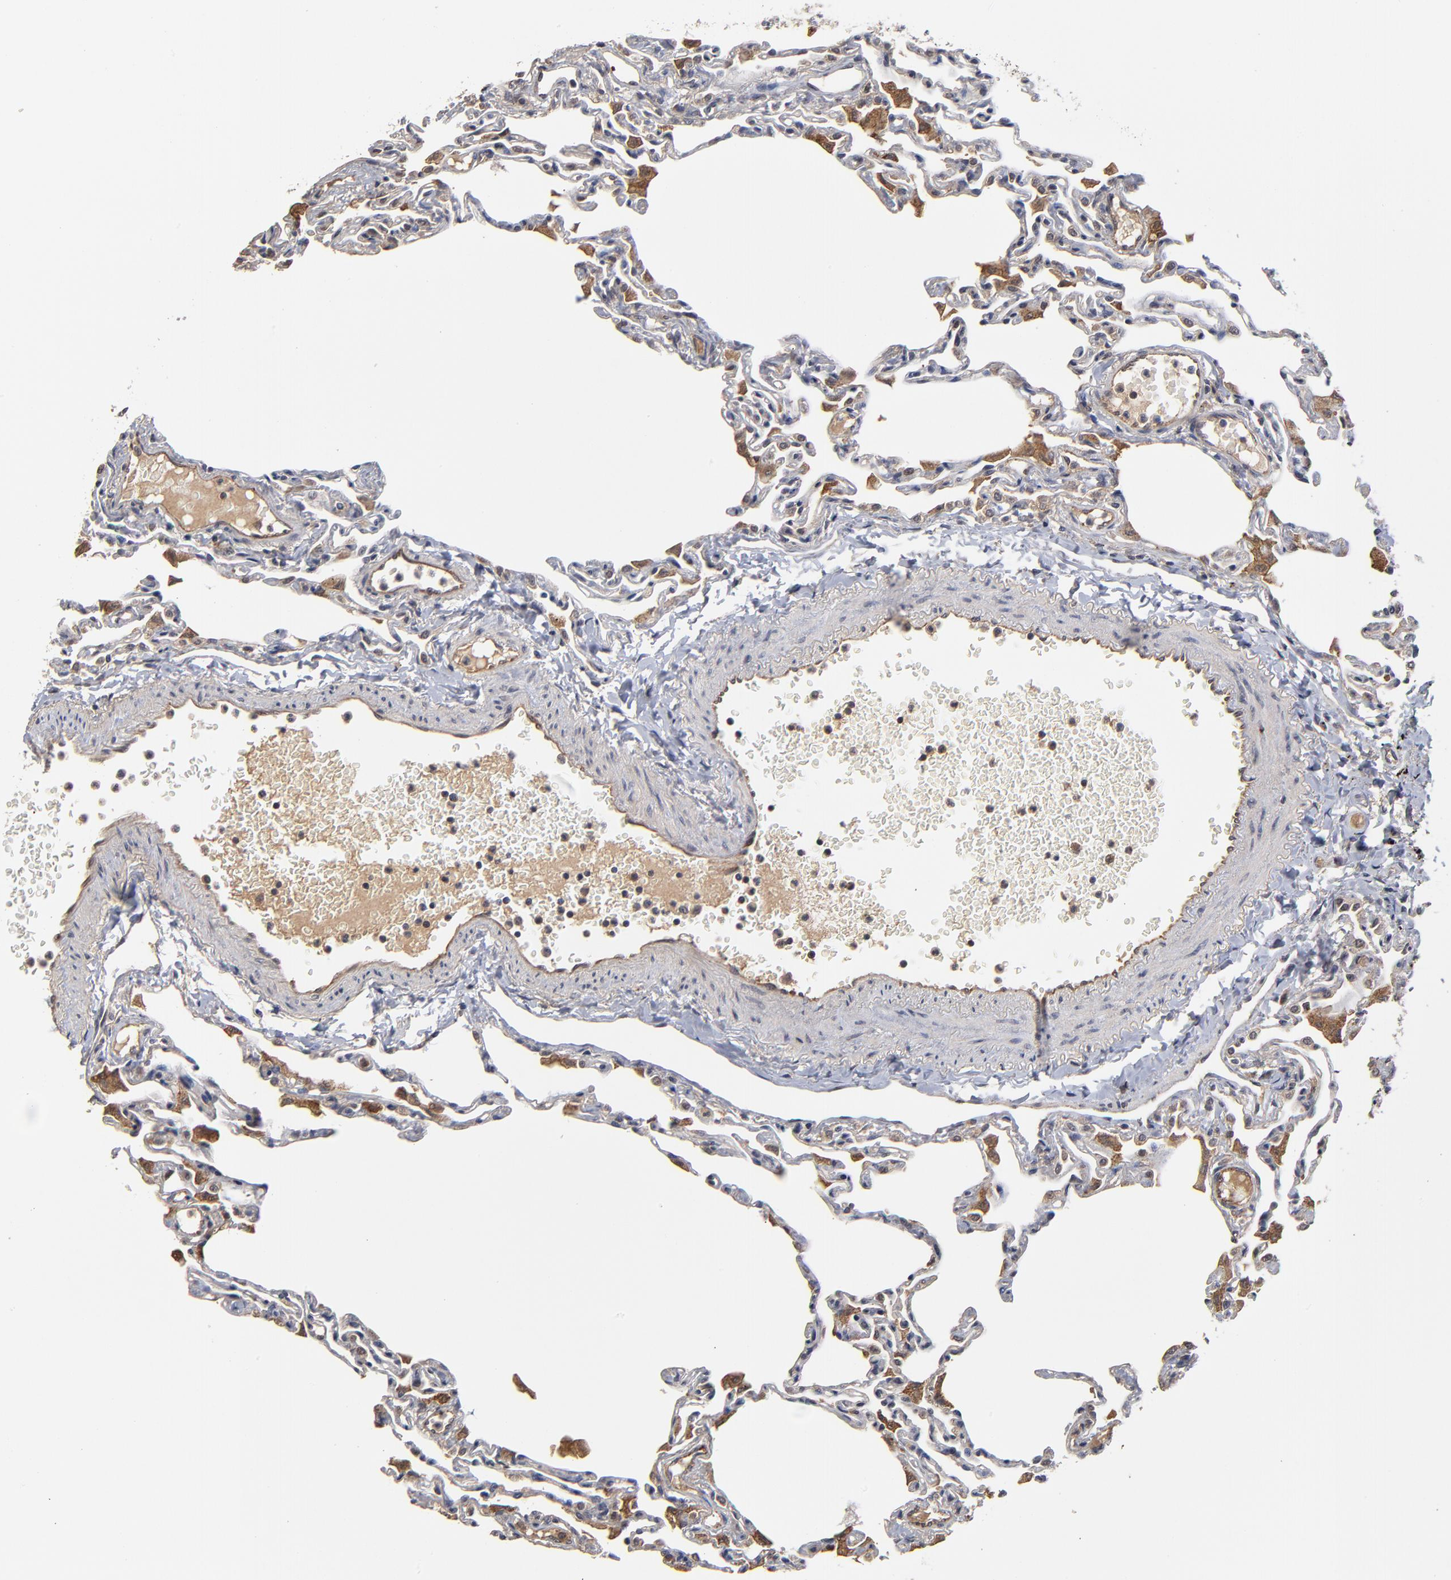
{"staining": {"intensity": "weak", "quantity": "25%-75%", "location": "cytoplasmic/membranous"}, "tissue": "lung", "cell_type": "Alveolar cells", "image_type": "normal", "snomed": [{"axis": "morphology", "description": "Normal tissue, NOS"}, {"axis": "topography", "description": "Lung"}], "caption": "Protein staining of benign lung exhibits weak cytoplasmic/membranous expression in about 25%-75% of alveolar cells. (DAB = brown stain, brightfield microscopy at high magnification).", "gene": "ASB8", "patient": {"sex": "female", "age": 49}}